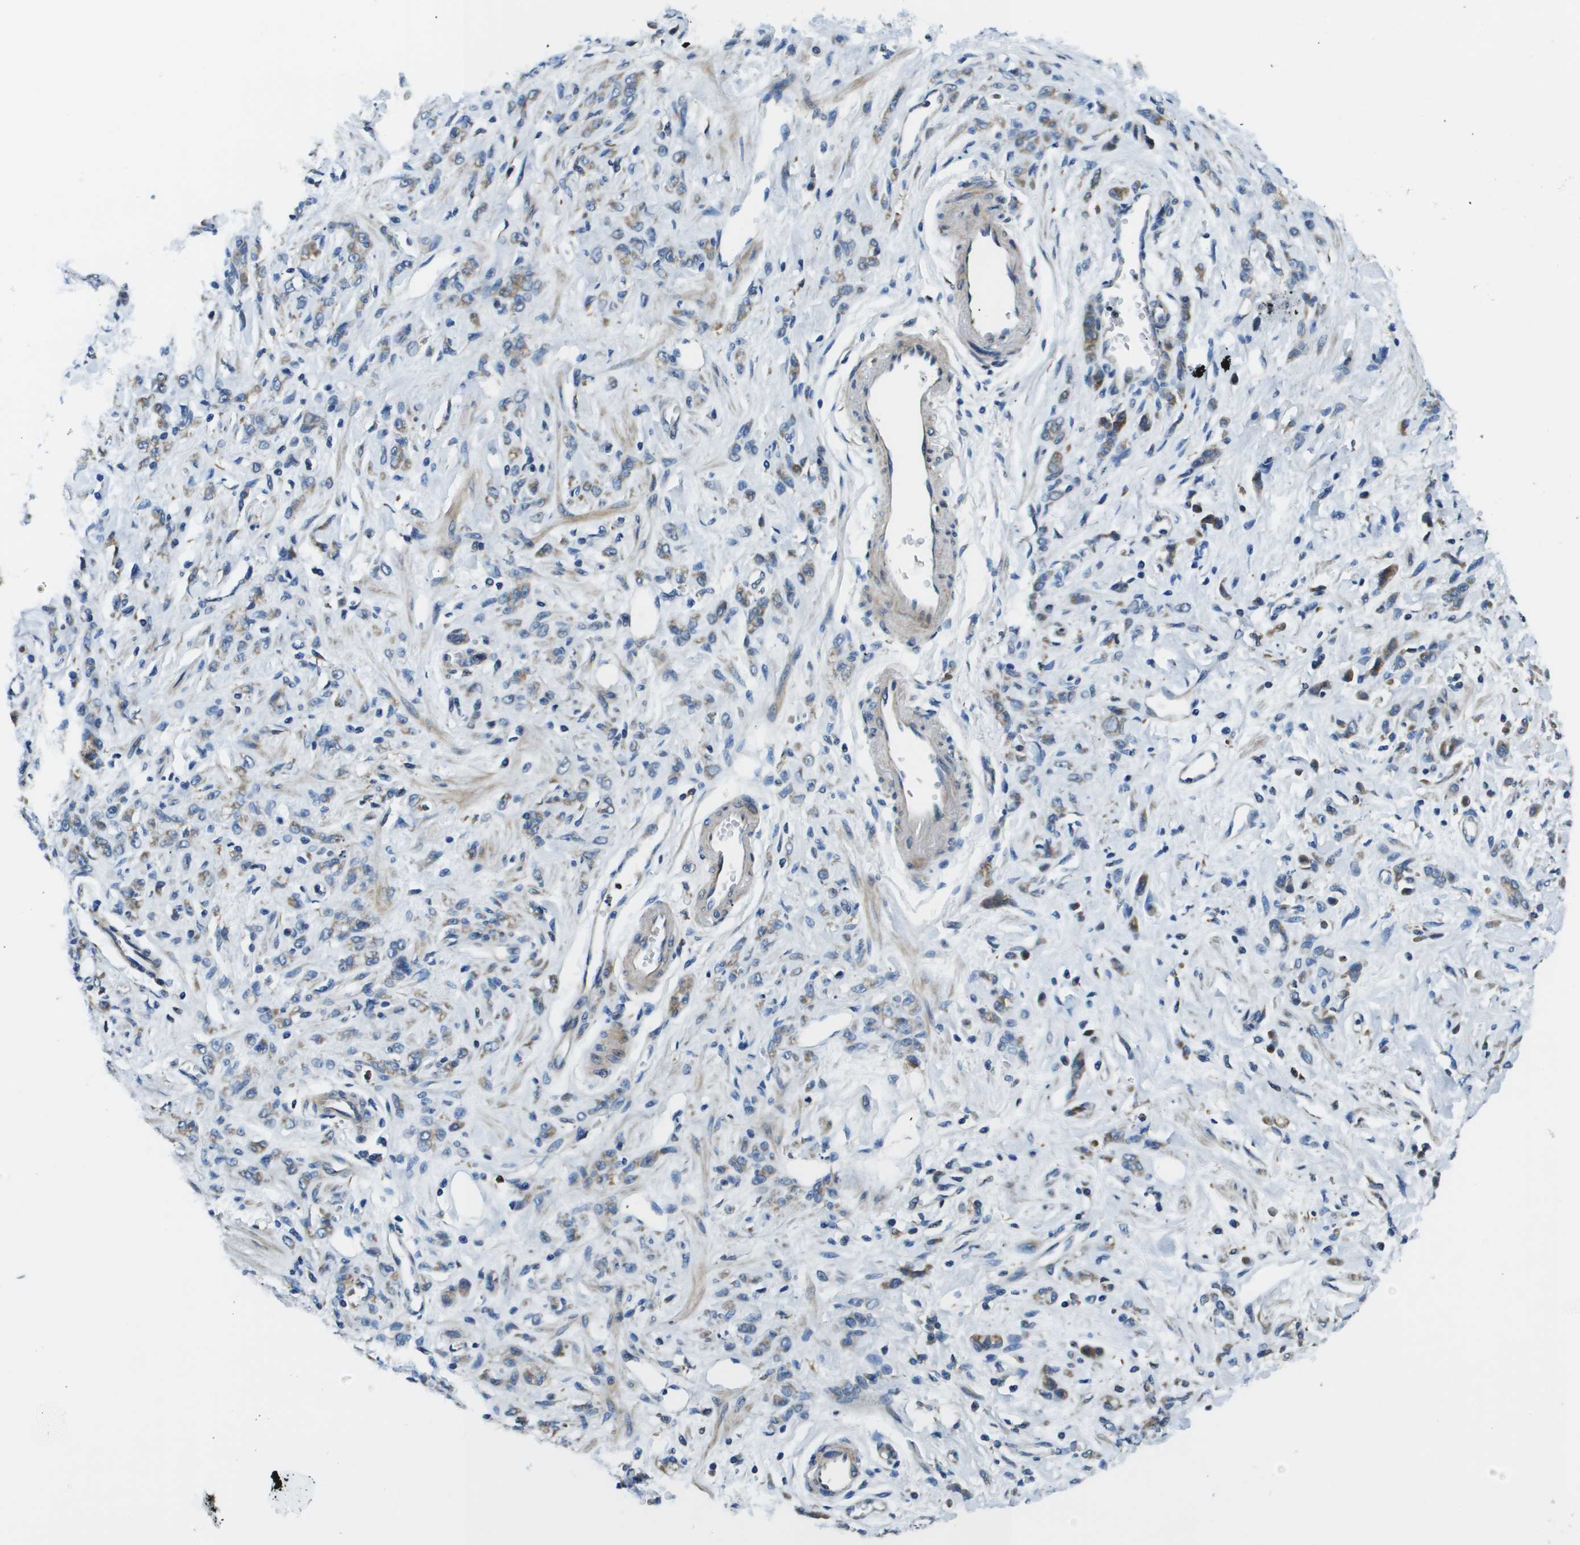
{"staining": {"intensity": "weak", "quantity": "<25%", "location": "cytoplasmic/membranous"}, "tissue": "stomach cancer", "cell_type": "Tumor cells", "image_type": "cancer", "snomed": [{"axis": "morphology", "description": "Normal tissue, NOS"}, {"axis": "morphology", "description": "Adenocarcinoma, NOS"}, {"axis": "topography", "description": "Stomach"}], "caption": "Immunohistochemical staining of human stomach cancer exhibits no significant staining in tumor cells.", "gene": "CNPY3", "patient": {"sex": "male", "age": 82}}